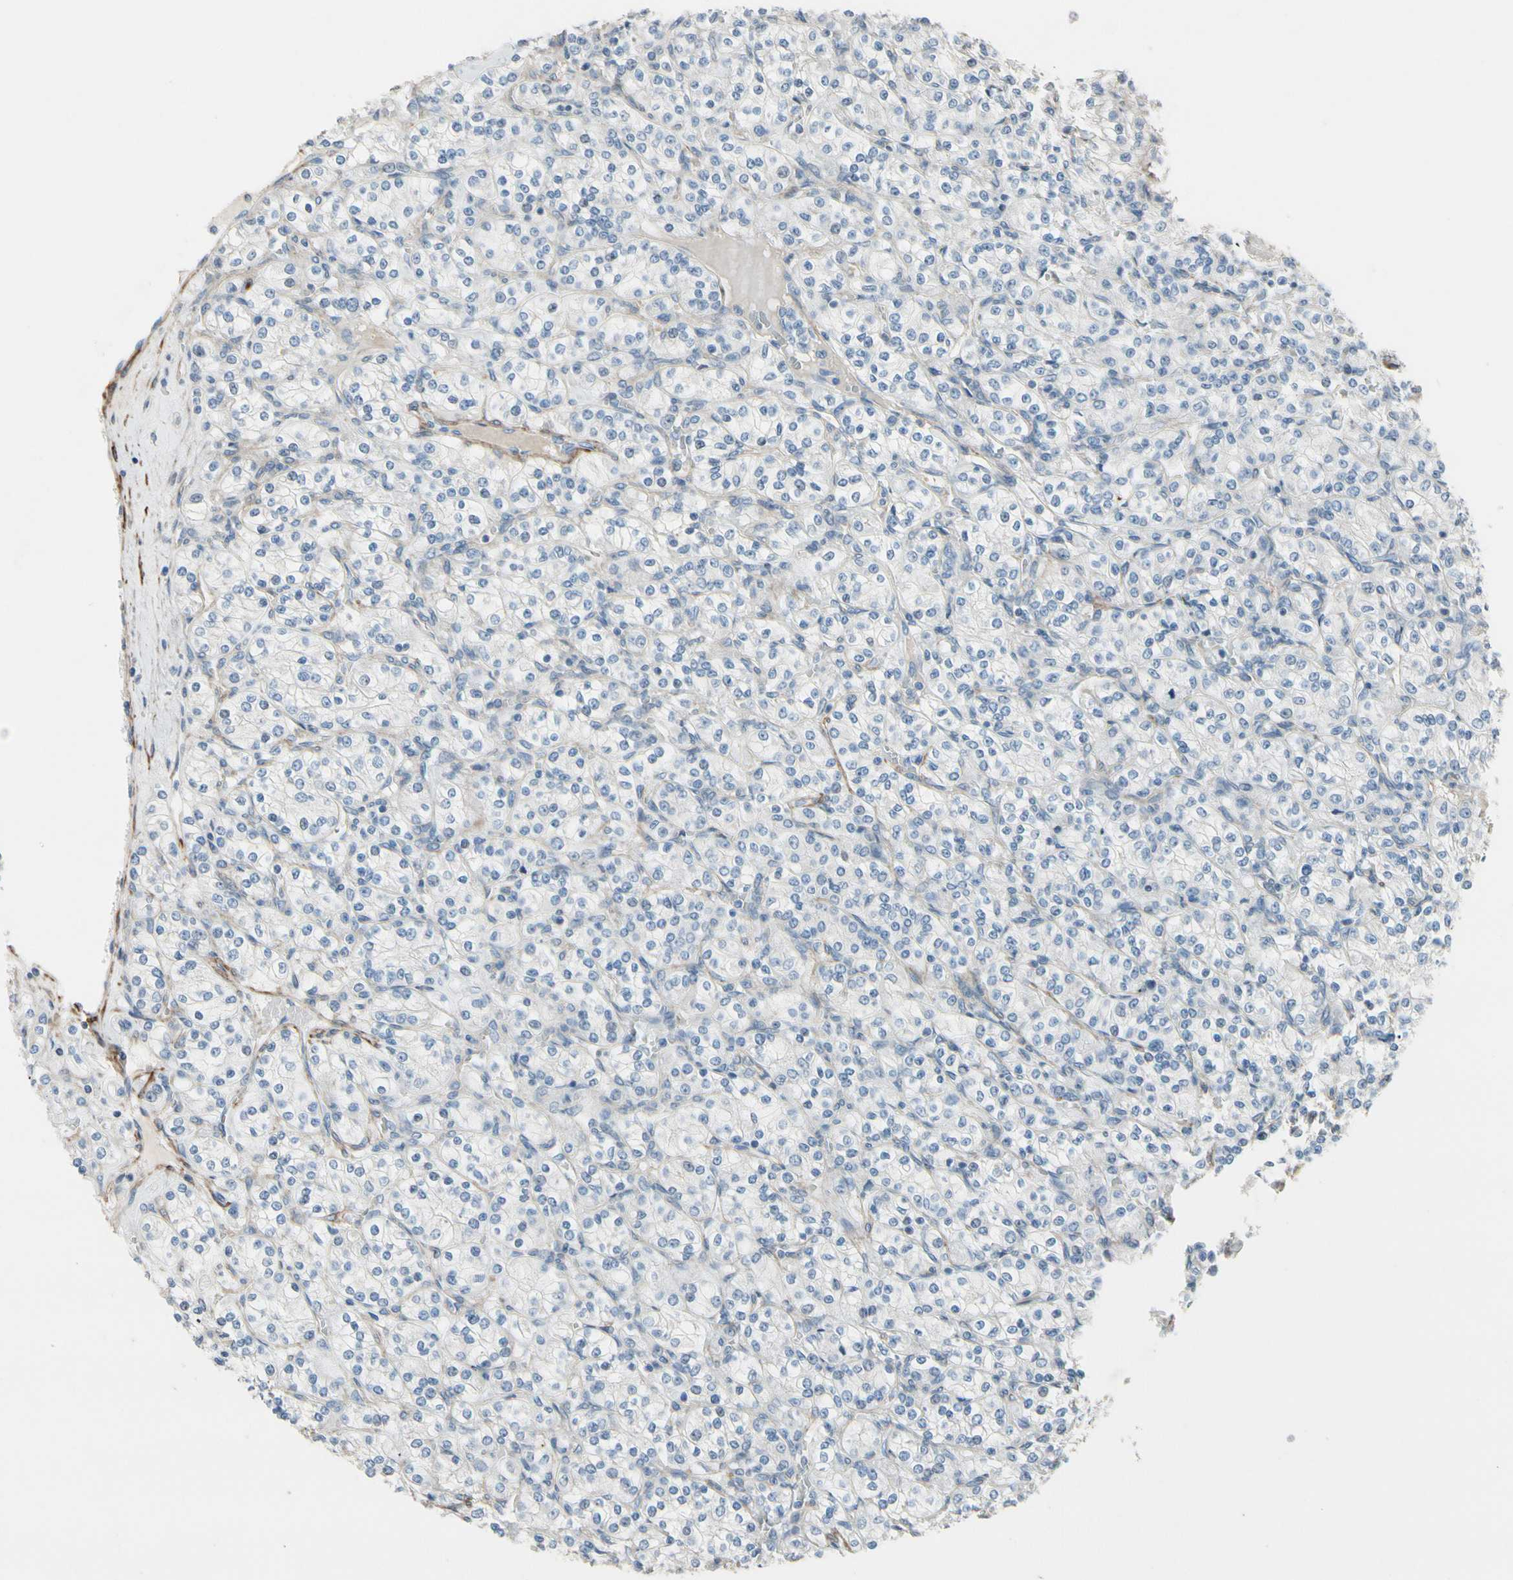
{"staining": {"intensity": "negative", "quantity": "none", "location": "none"}, "tissue": "renal cancer", "cell_type": "Tumor cells", "image_type": "cancer", "snomed": [{"axis": "morphology", "description": "Adenocarcinoma, NOS"}, {"axis": "topography", "description": "Kidney"}], "caption": "The photomicrograph displays no significant staining in tumor cells of adenocarcinoma (renal).", "gene": "TPM1", "patient": {"sex": "male", "age": 77}}